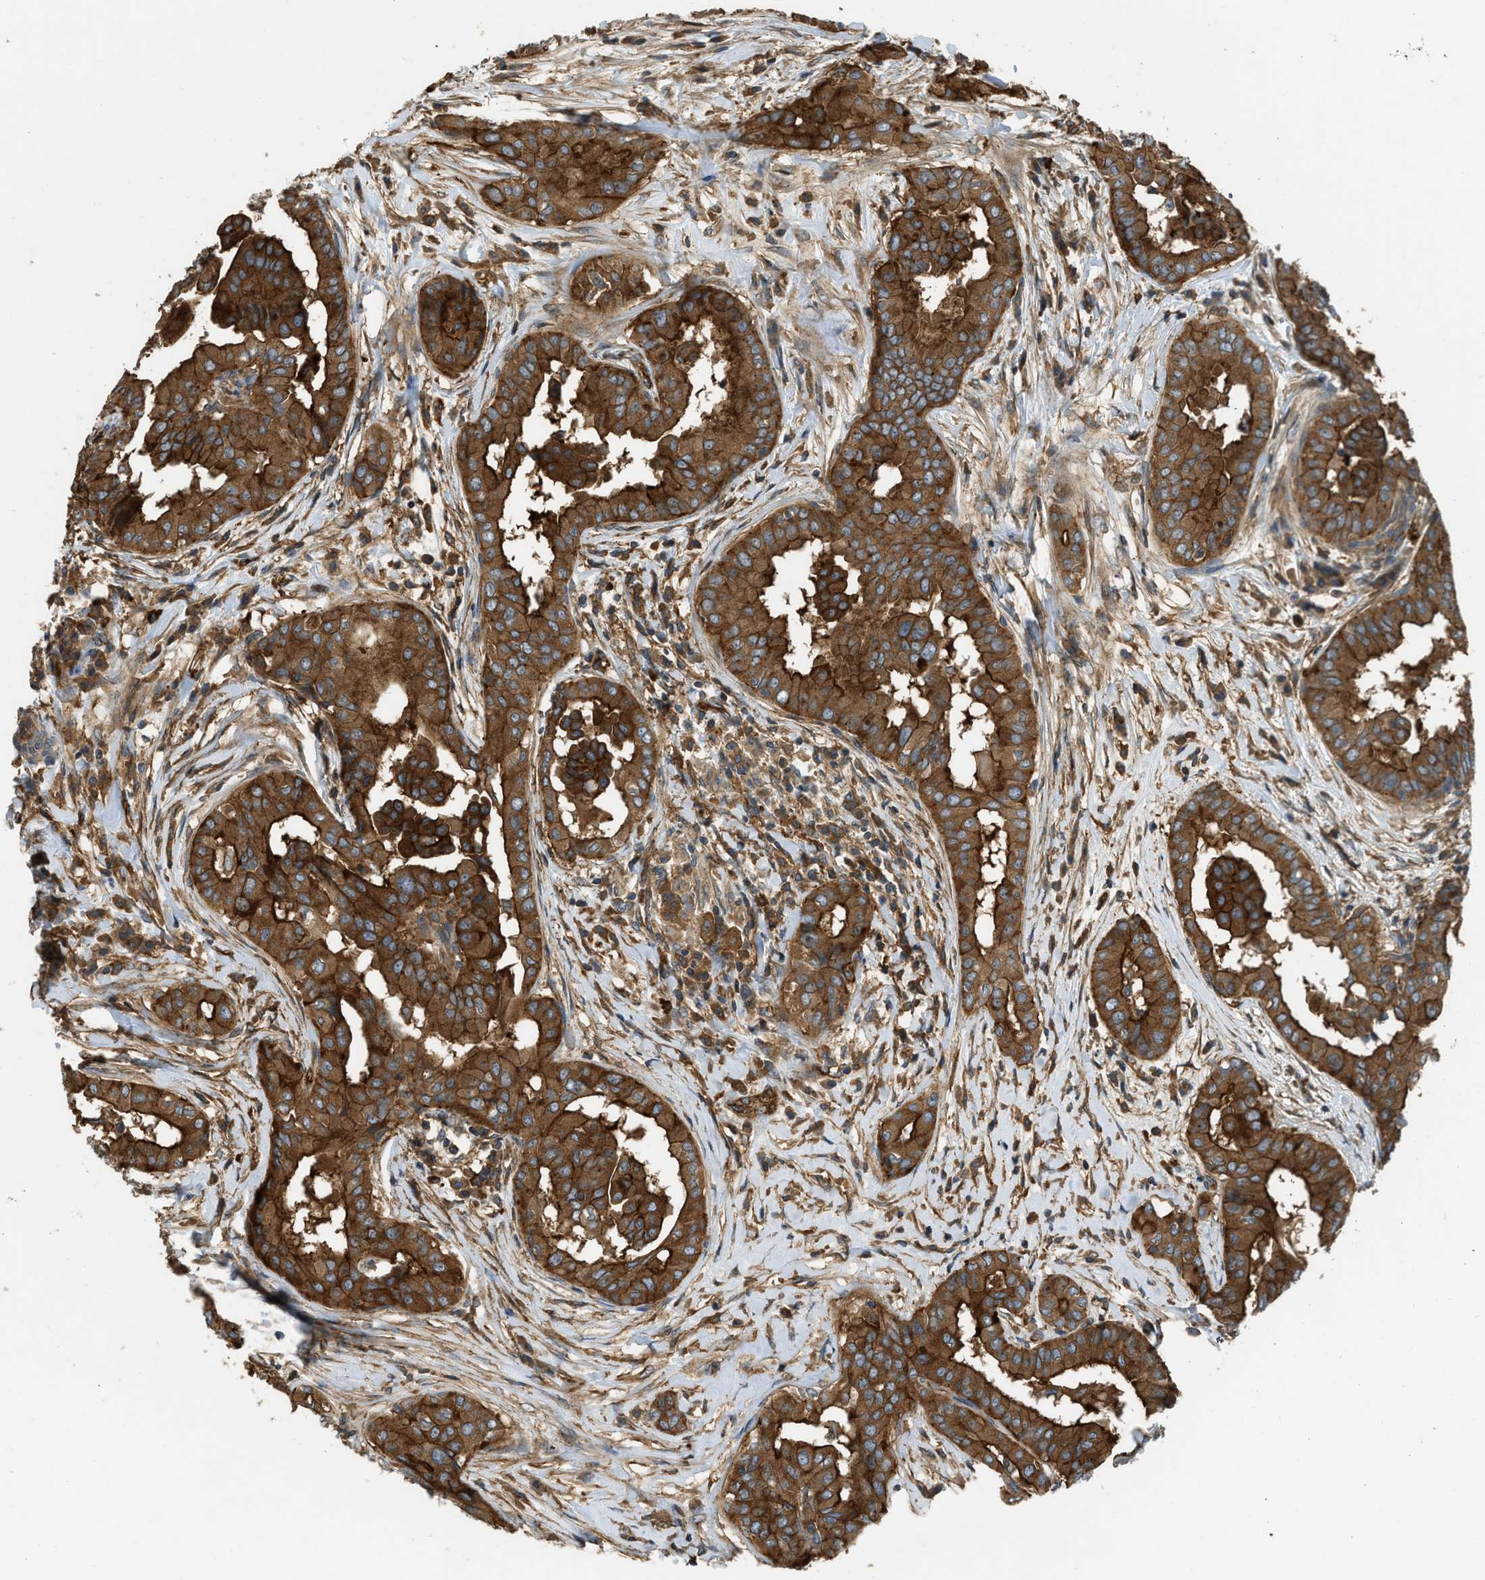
{"staining": {"intensity": "strong", "quantity": ">75%", "location": "cytoplasmic/membranous"}, "tissue": "thyroid cancer", "cell_type": "Tumor cells", "image_type": "cancer", "snomed": [{"axis": "morphology", "description": "Papillary adenocarcinoma, NOS"}, {"axis": "topography", "description": "Thyroid gland"}], "caption": "This photomicrograph exhibits thyroid papillary adenocarcinoma stained with immunohistochemistry to label a protein in brown. The cytoplasmic/membranous of tumor cells show strong positivity for the protein. Nuclei are counter-stained blue.", "gene": "BAG4", "patient": {"sex": "male", "age": 33}}